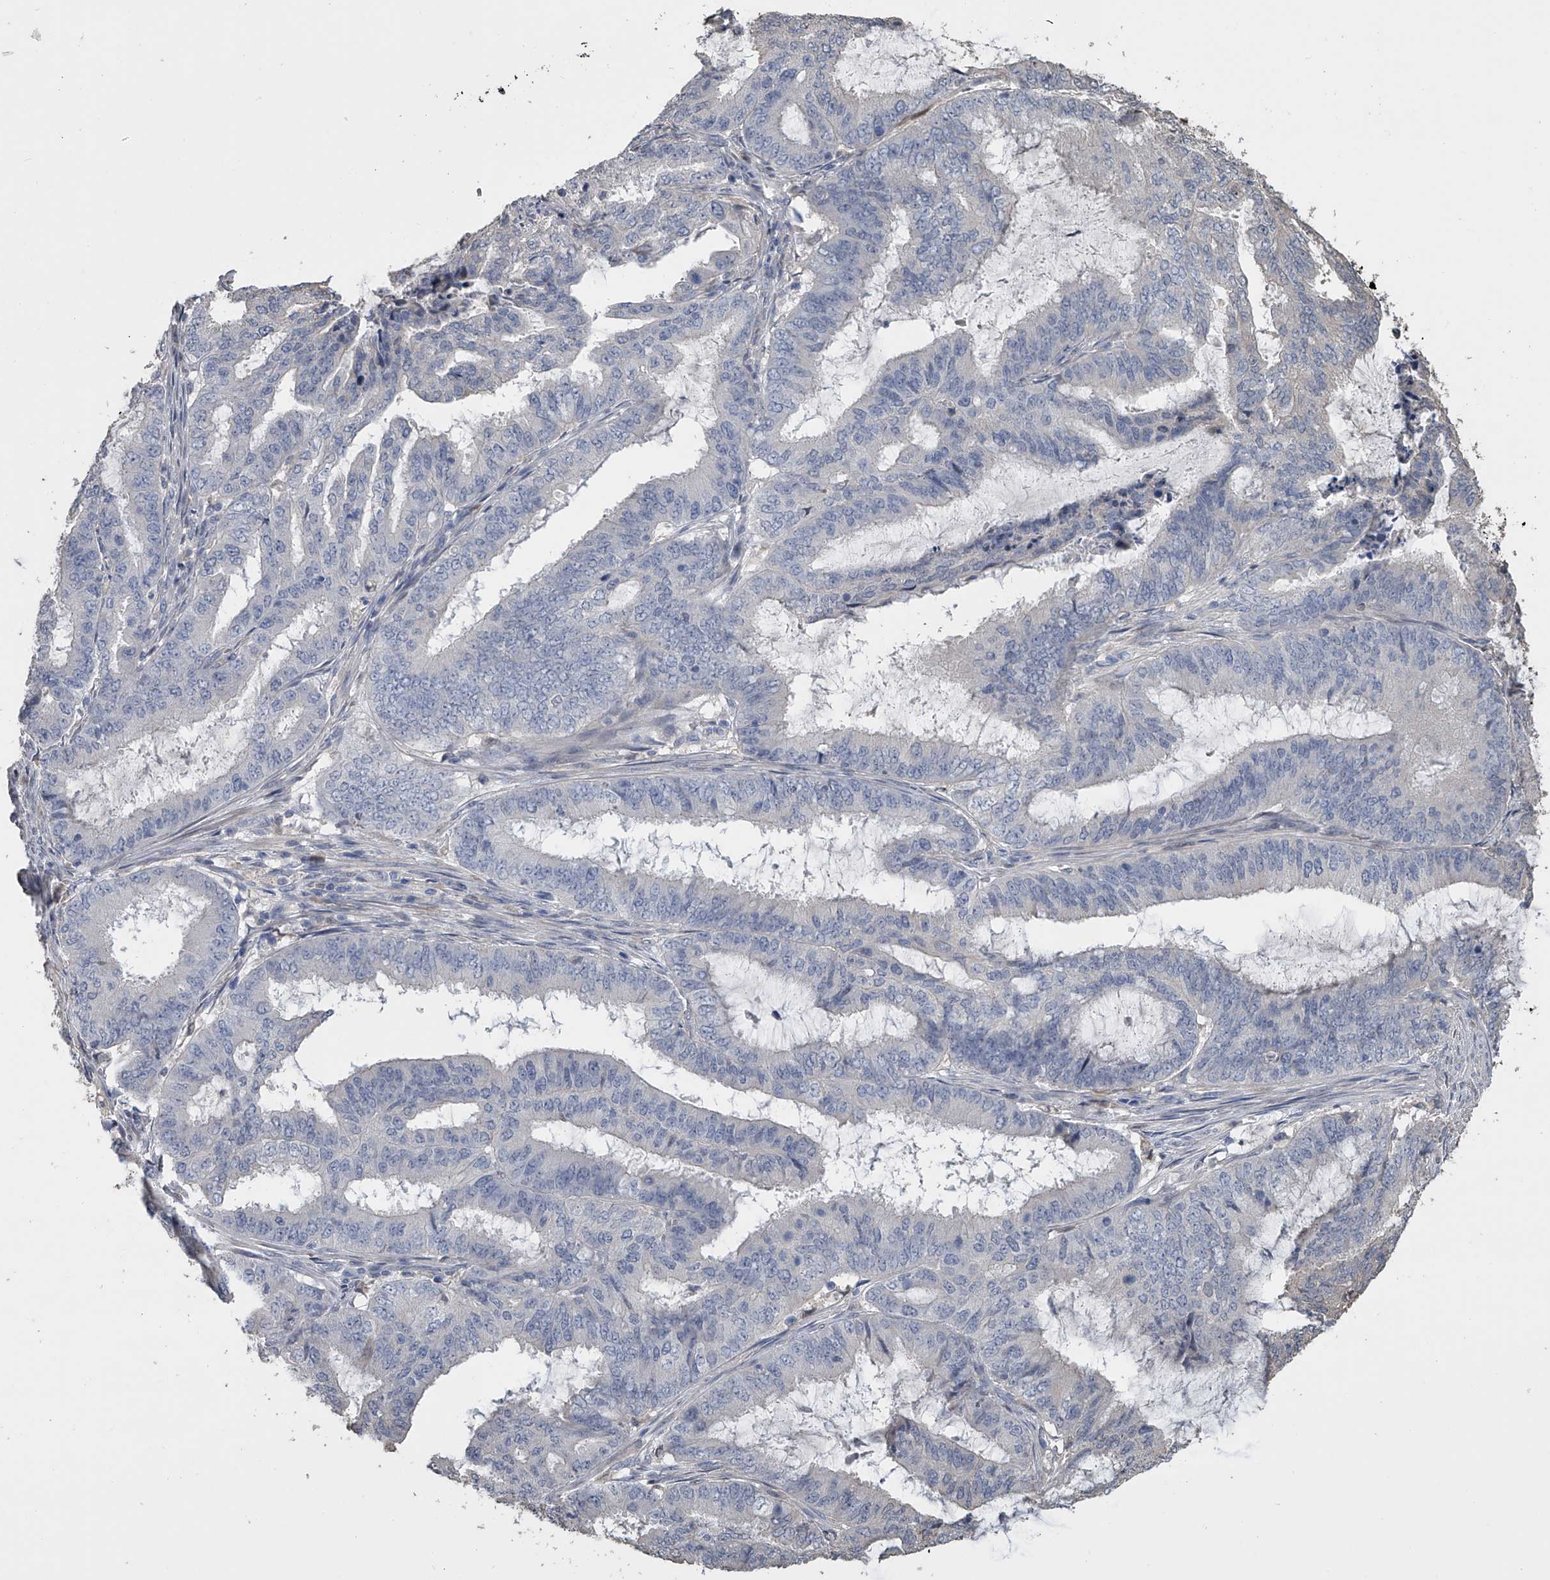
{"staining": {"intensity": "negative", "quantity": "none", "location": "none"}, "tissue": "endometrial cancer", "cell_type": "Tumor cells", "image_type": "cancer", "snomed": [{"axis": "morphology", "description": "Adenocarcinoma, NOS"}, {"axis": "topography", "description": "Endometrium"}], "caption": "The photomicrograph displays no significant staining in tumor cells of endometrial adenocarcinoma.", "gene": "DOCK9", "patient": {"sex": "female", "age": 51}}